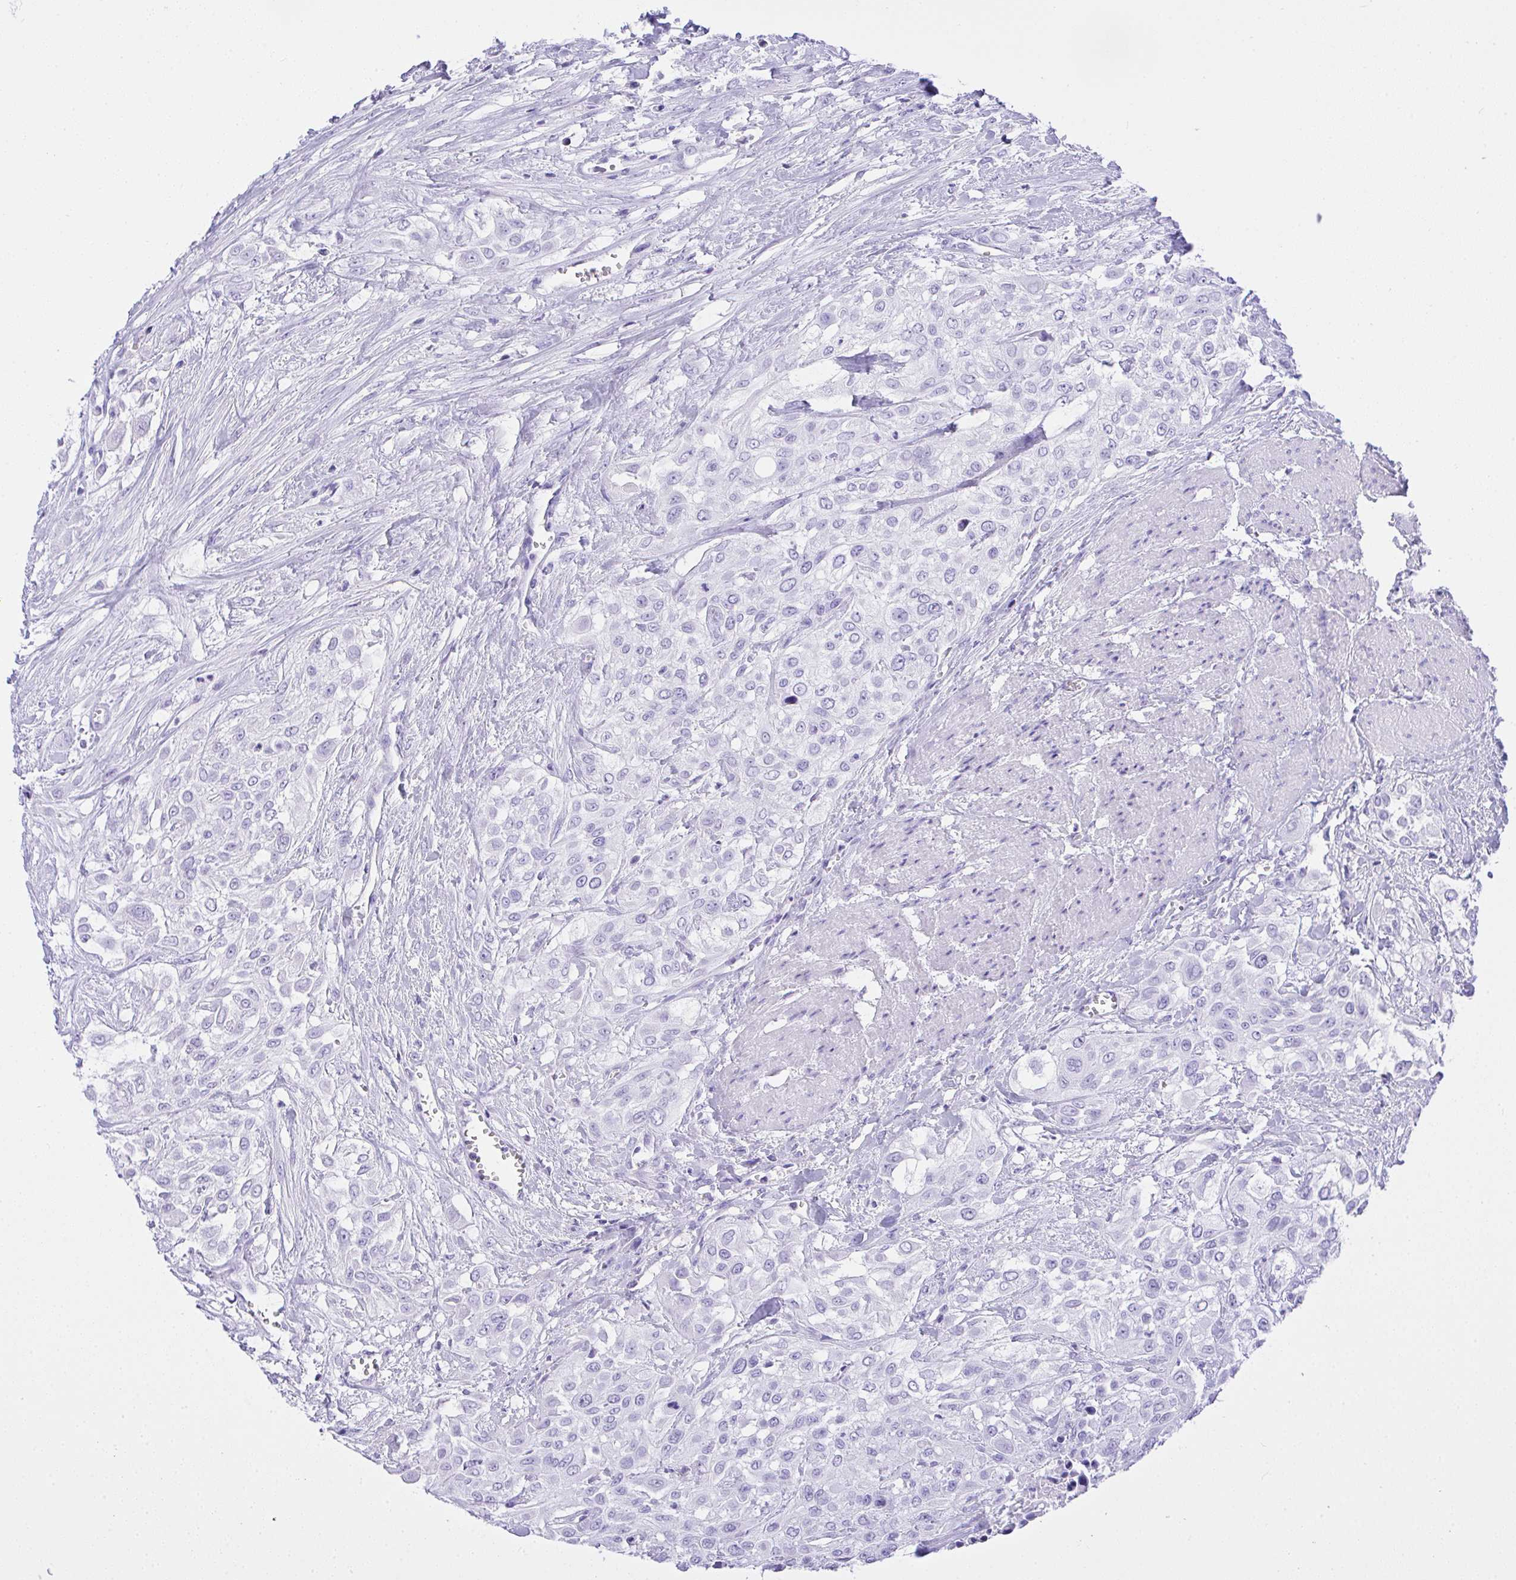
{"staining": {"intensity": "negative", "quantity": "none", "location": "none"}, "tissue": "urothelial cancer", "cell_type": "Tumor cells", "image_type": "cancer", "snomed": [{"axis": "morphology", "description": "Urothelial carcinoma, High grade"}, {"axis": "topography", "description": "Urinary bladder"}], "caption": "IHC histopathology image of neoplastic tissue: human urothelial carcinoma (high-grade) stained with DAB (3,3'-diaminobenzidine) reveals no significant protein expression in tumor cells.", "gene": "AKR1D1", "patient": {"sex": "male", "age": 57}}